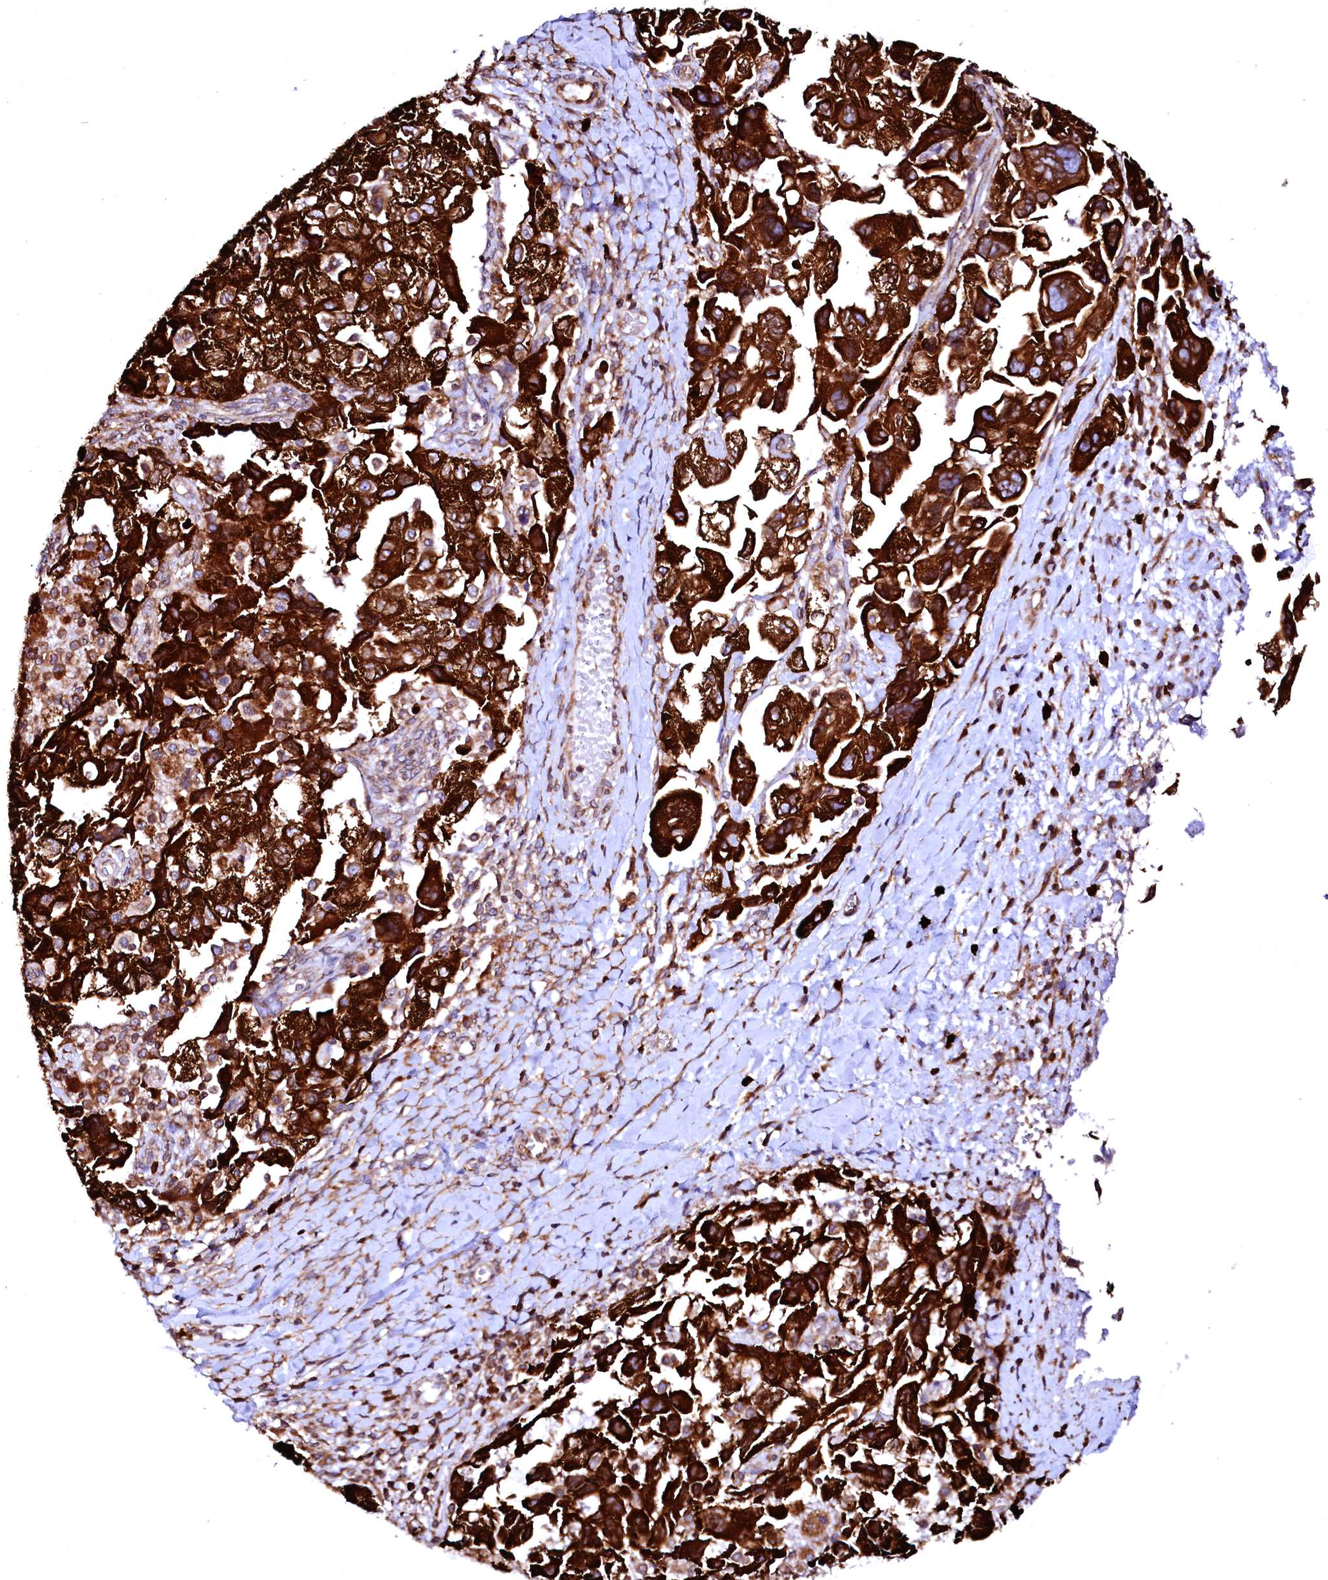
{"staining": {"intensity": "strong", "quantity": ">75%", "location": "cytoplasmic/membranous"}, "tissue": "ovarian cancer", "cell_type": "Tumor cells", "image_type": "cancer", "snomed": [{"axis": "morphology", "description": "Carcinoma, NOS"}, {"axis": "morphology", "description": "Cystadenocarcinoma, serous, NOS"}, {"axis": "topography", "description": "Ovary"}], "caption": "Tumor cells reveal high levels of strong cytoplasmic/membranous staining in about >75% of cells in ovarian cancer.", "gene": "DERL1", "patient": {"sex": "female", "age": 69}}